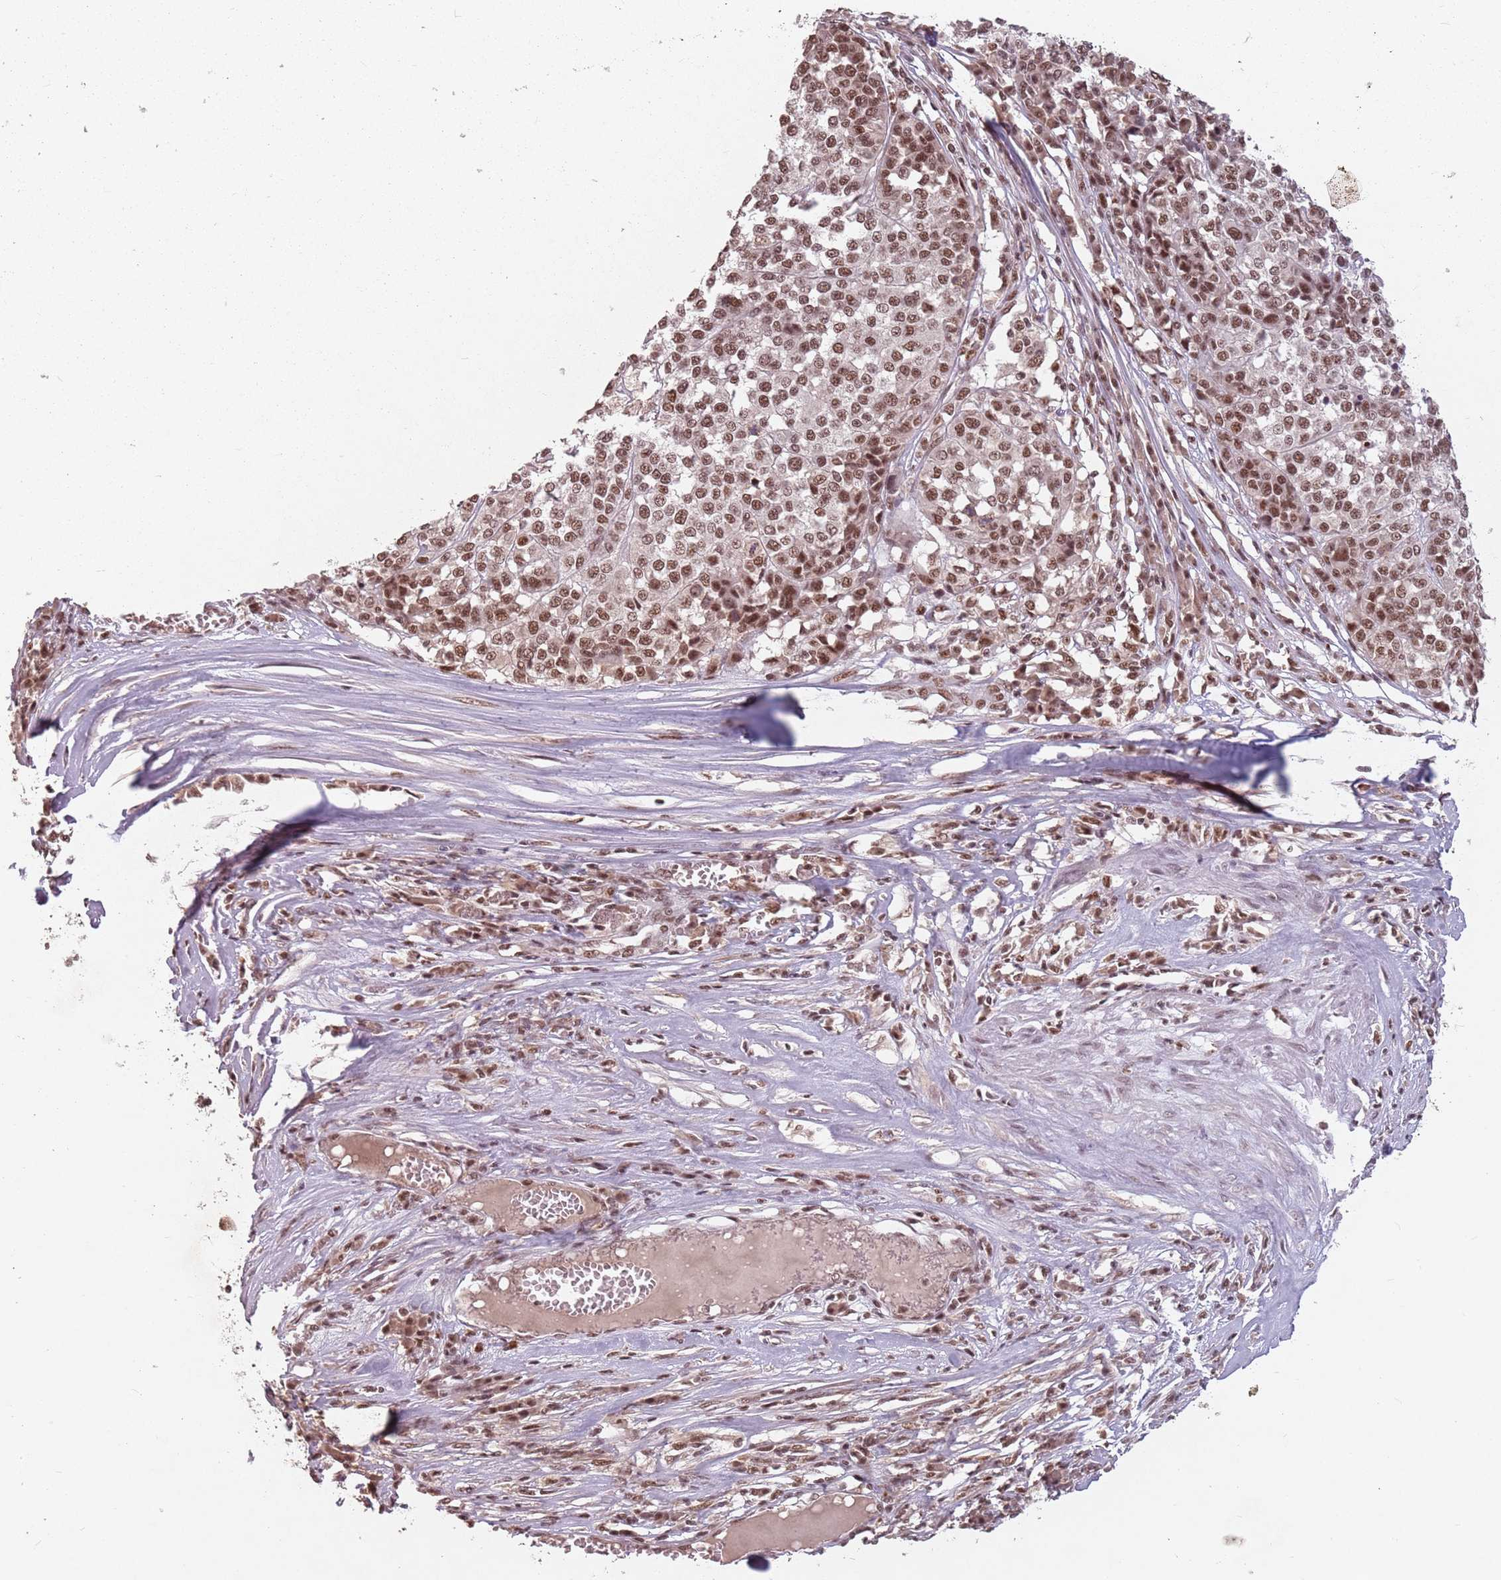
{"staining": {"intensity": "moderate", "quantity": ">75%", "location": "nuclear"}, "tissue": "melanoma", "cell_type": "Tumor cells", "image_type": "cancer", "snomed": [{"axis": "morphology", "description": "Malignant melanoma, Metastatic site"}, {"axis": "topography", "description": "Lymph node"}], "caption": "Protein staining of melanoma tissue demonstrates moderate nuclear positivity in approximately >75% of tumor cells. (DAB IHC with brightfield microscopy, high magnification).", "gene": "NCBP1", "patient": {"sex": "male", "age": 44}}